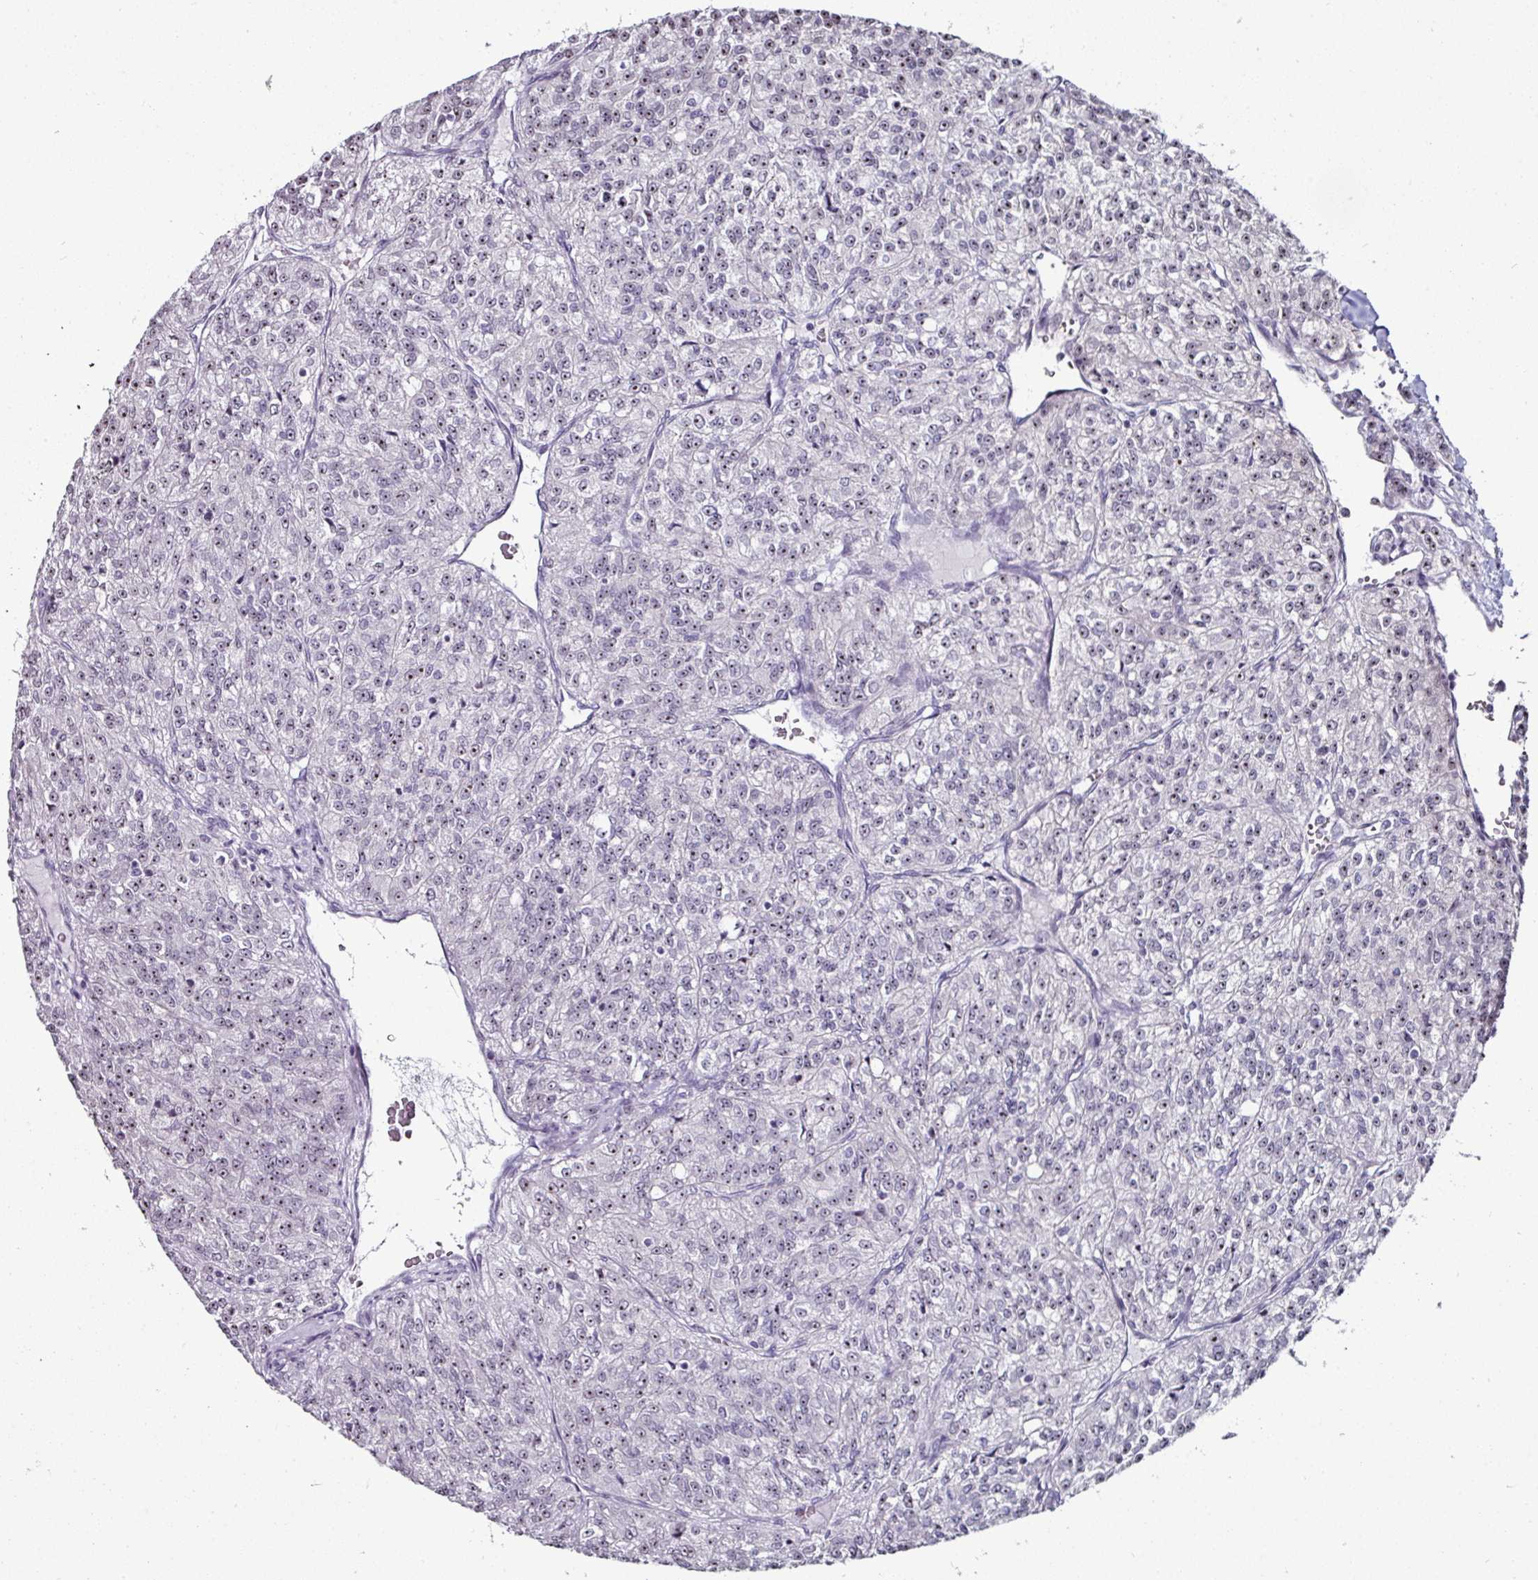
{"staining": {"intensity": "weak", "quantity": "25%-75%", "location": "nuclear"}, "tissue": "renal cancer", "cell_type": "Tumor cells", "image_type": "cancer", "snomed": [{"axis": "morphology", "description": "Adenocarcinoma, NOS"}, {"axis": "topography", "description": "Kidney"}], "caption": "Adenocarcinoma (renal) stained with DAB IHC exhibits low levels of weak nuclear staining in approximately 25%-75% of tumor cells.", "gene": "NACC2", "patient": {"sex": "female", "age": 63}}